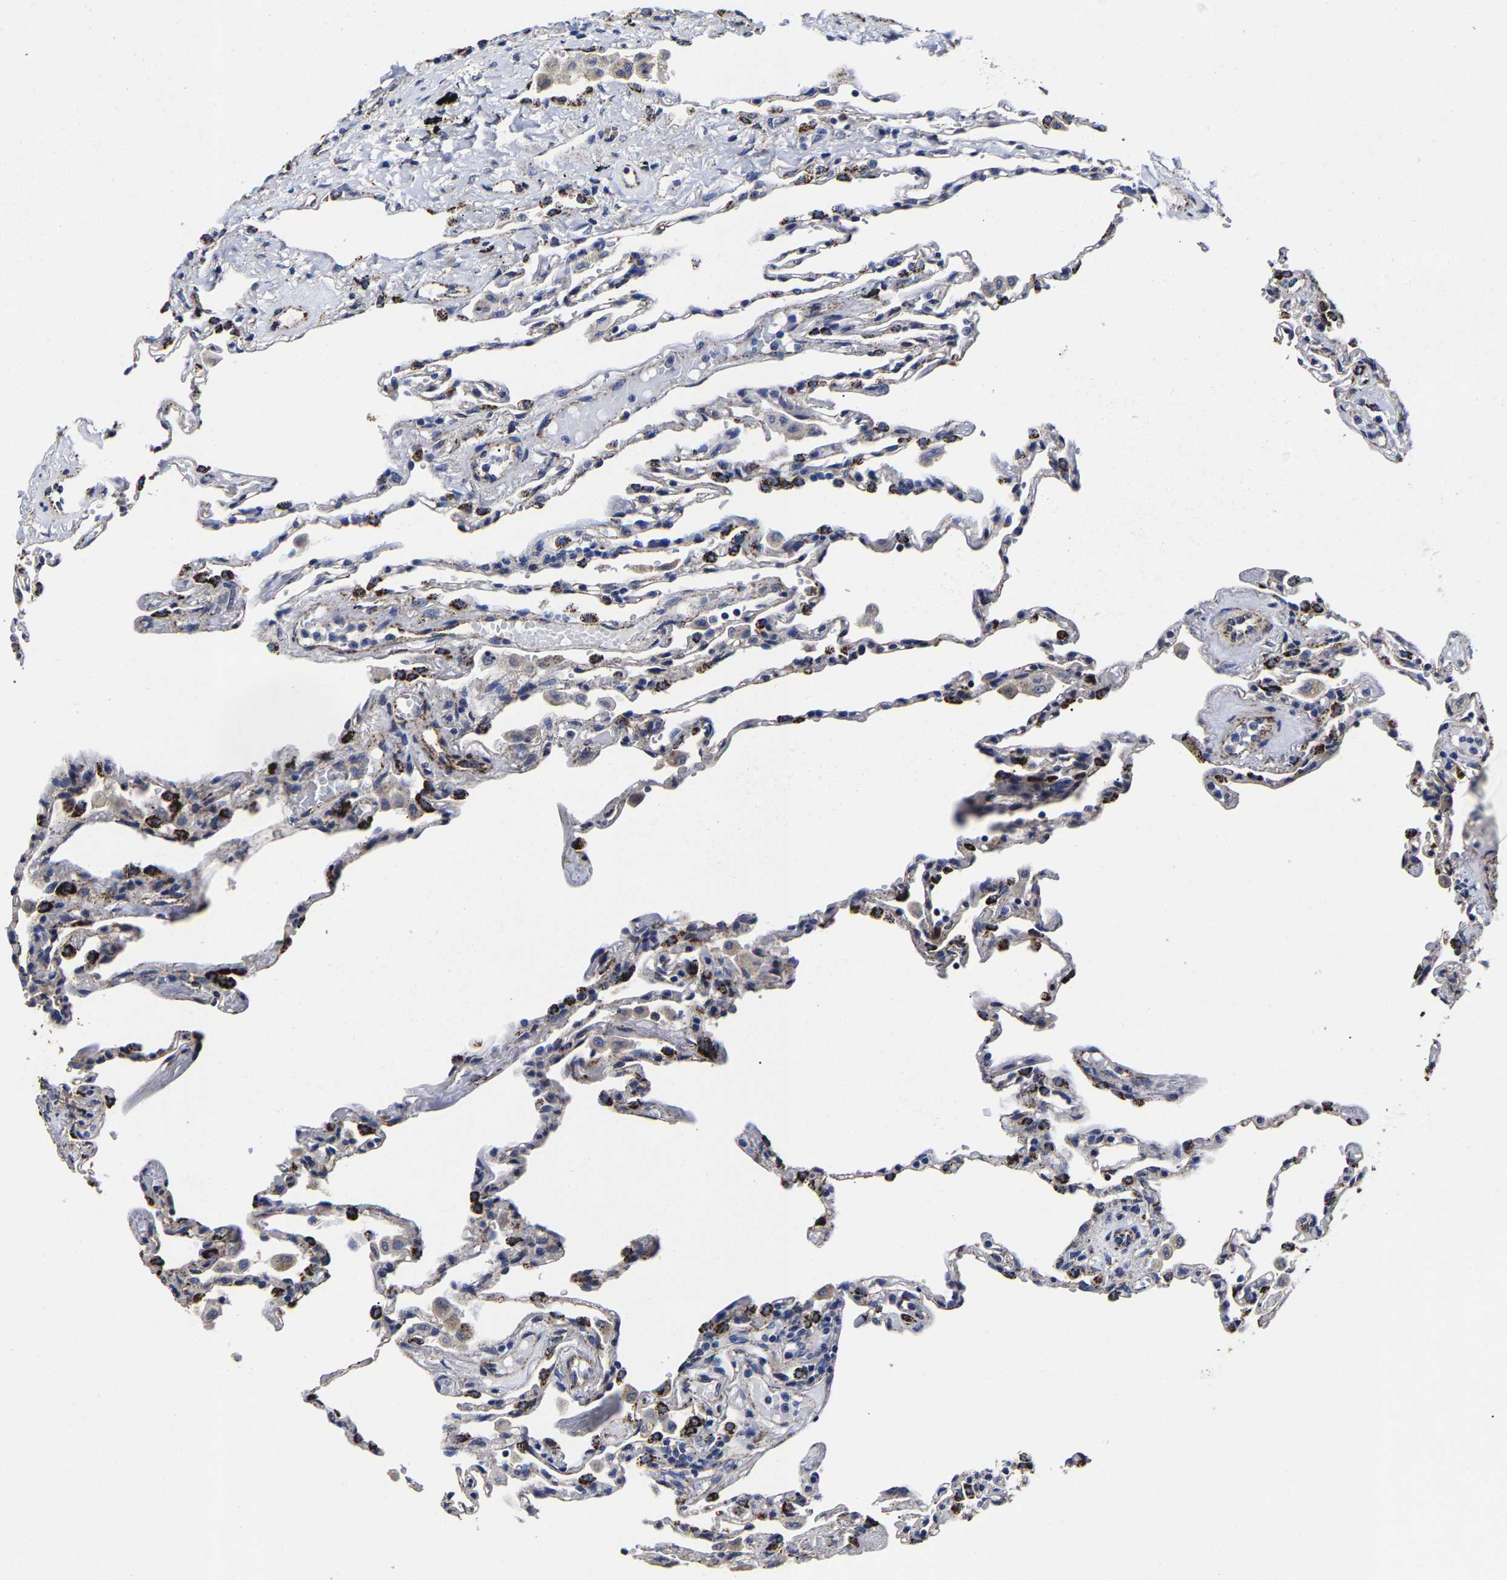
{"staining": {"intensity": "strong", "quantity": "<25%", "location": "cytoplasmic/membranous"}, "tissue": "lung", "cell_type": "Alveolar cells", "image_type": "normal", "snomed": [{"axis": "morphology", "description": "Normal tissue, NOS"}, {"axis": "topography", "description": "Lung"}], "caption": "IHC of benign lung reveals medium levels of strong cytoplasmic/membranous staining in approximately <25% of alveolar cells.", "gene": "AASS", "patient": {"sex": "male", "age": 59}}